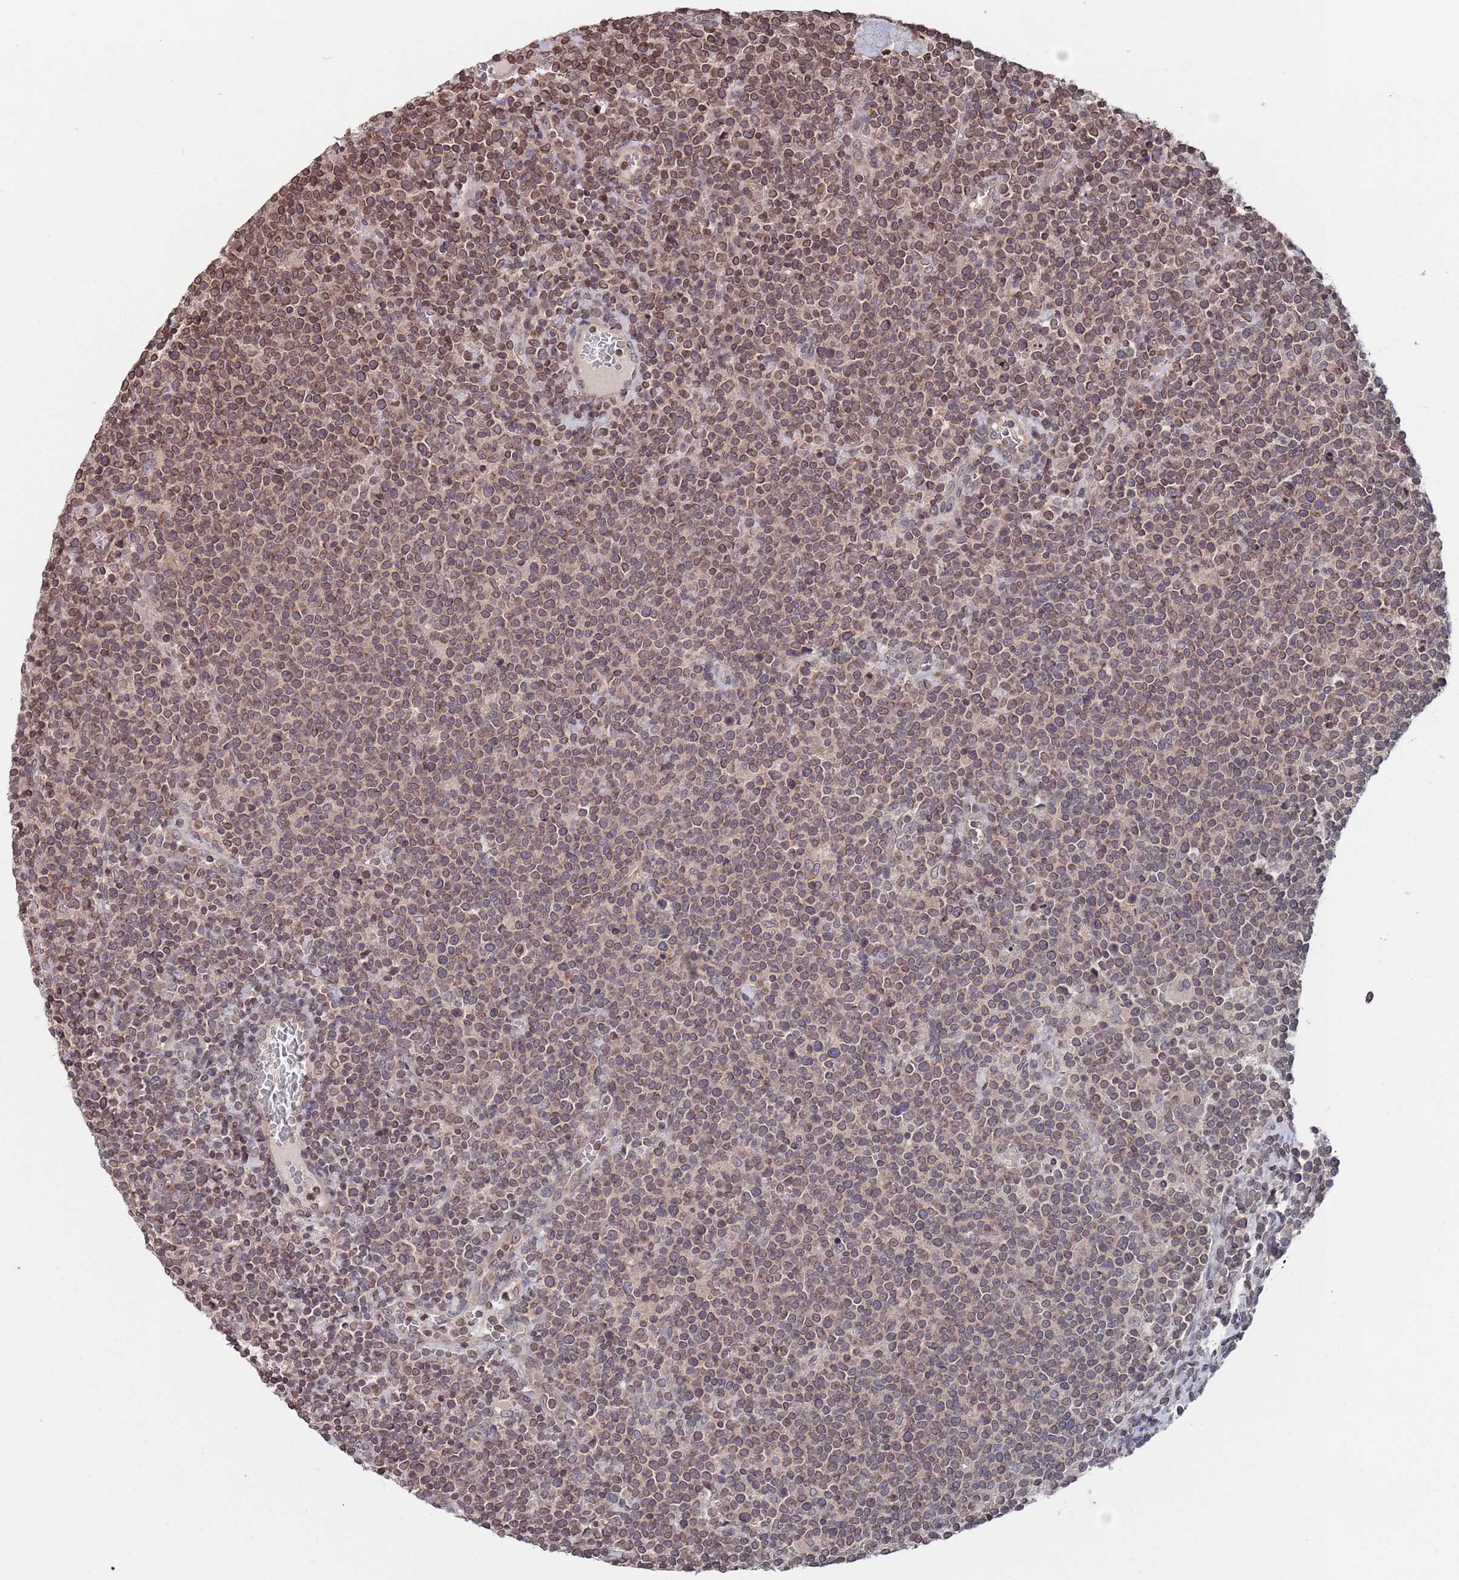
{"staining": {"intensity": "moderate", "quantity": "<25%", "location": "cytoplasmic/membranous,nuclear"}, "tissue": "lymphoma", "cell_type": "Tumor cells", "image_type": "cancer", "snomed": [{"axis": "morphology", "description": "Malignant lymphoma, non-Hodgkin's type, High grade"}, {"axis": "topography", "description": "Lymph node"}], "caption": "Immunohistochemical staining of lymphoma shows moderate cytoplasmic/membranous and nuclear protein staining in about <25% of tumor cells.", "gene": "SDHAF3", "patient": {"sex": "male", "age": 61}}